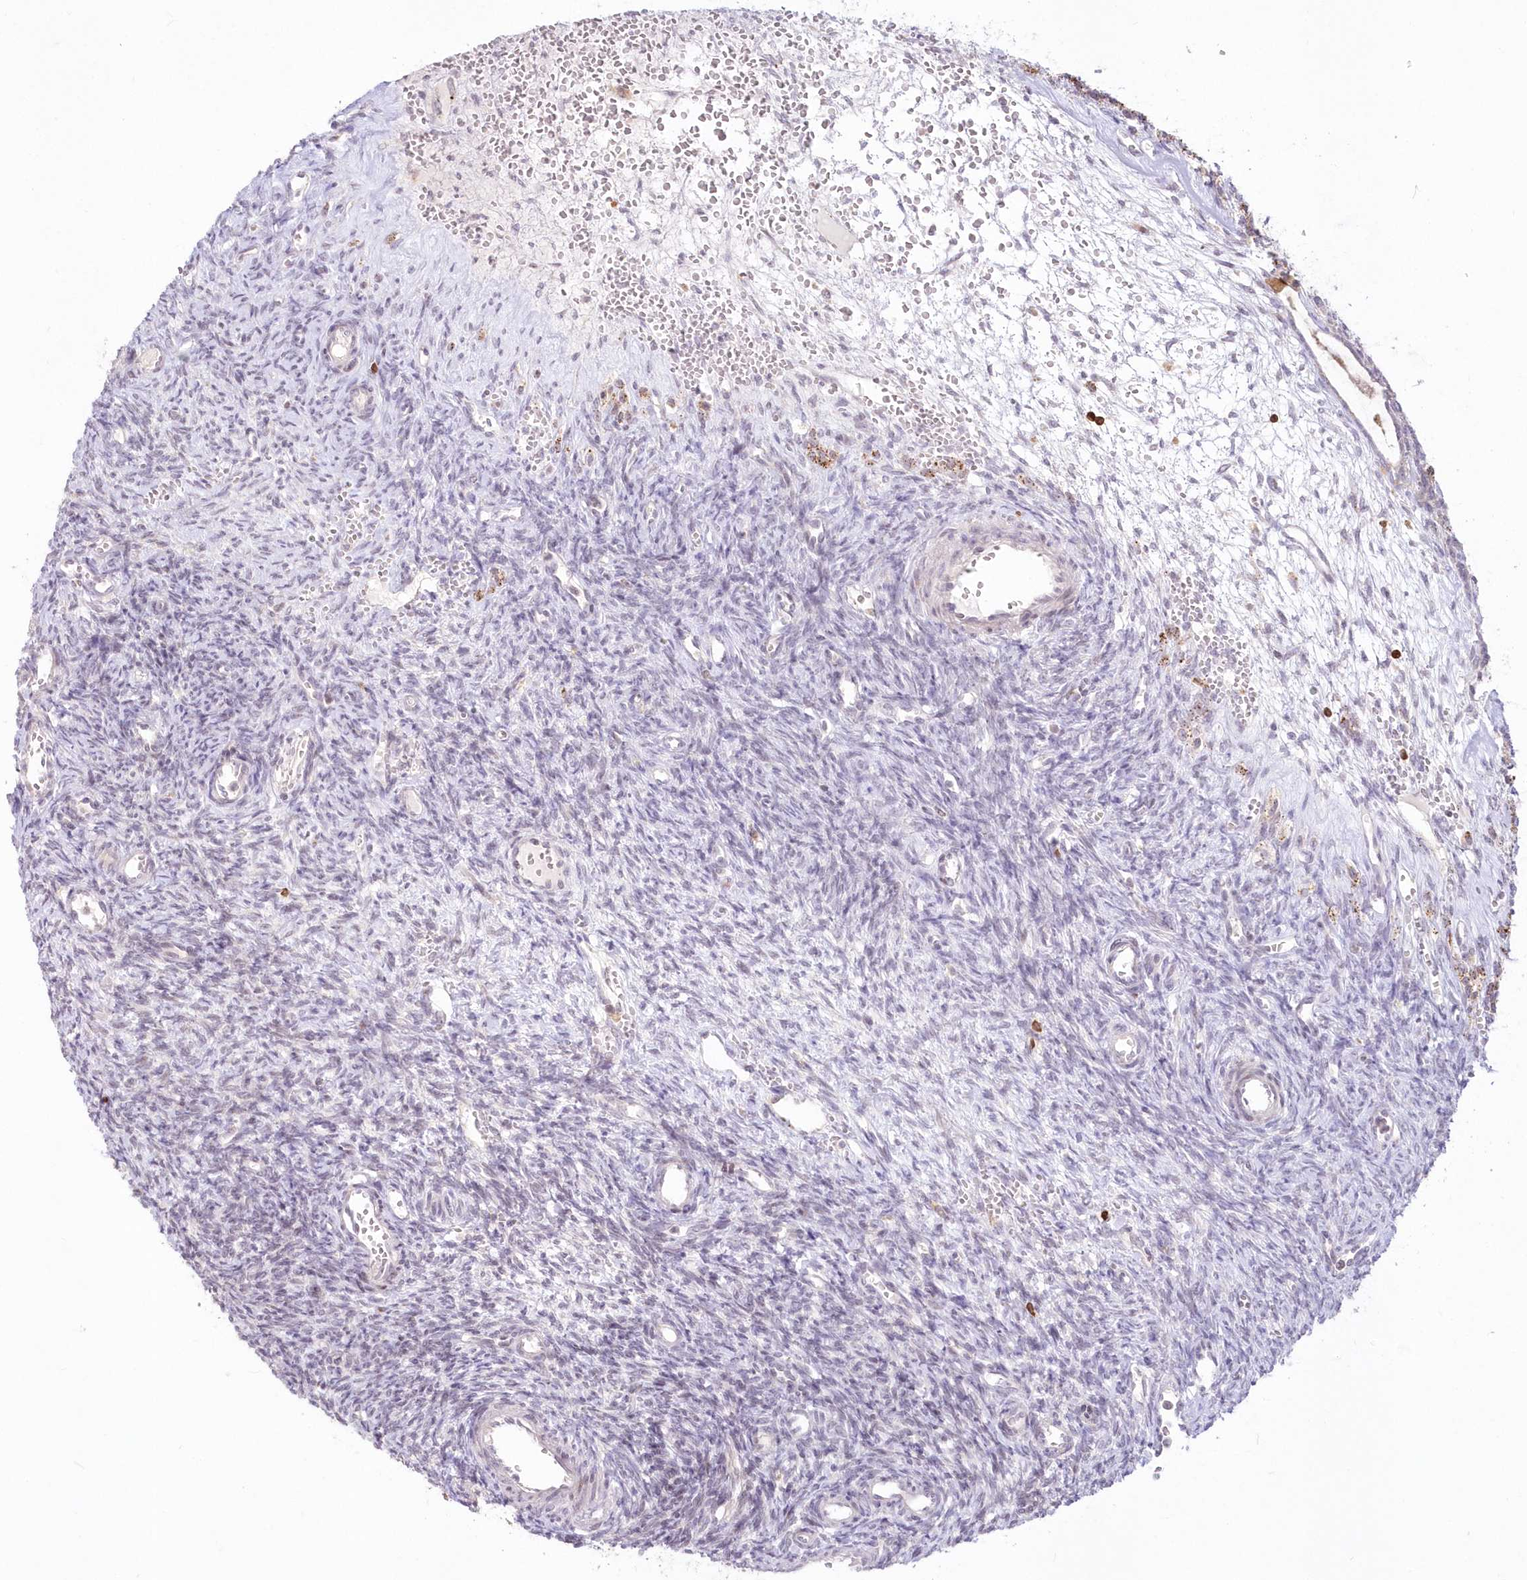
{"staining": {"intensity": "negative", "quantity": "none", "location": "none"}, "tissue": "ovary", "cell_type": "Ovarian stroma cells", "image_type": "normal", "snomed": [{"axis": "morphology", "description": "Normal tissue, NOS"}, {"axis": "topography", "description": "Ovary"}], "caption": "The immunohistochemistry micrograph has no significant staining in ovarian stroma cells of ovary. (DAB (3,3'-diaminobenzidine) immunohistochemistry (IHC), high magnification).", "gene": "MTMR3", "patient": {"sex": "female", "age": 39}}